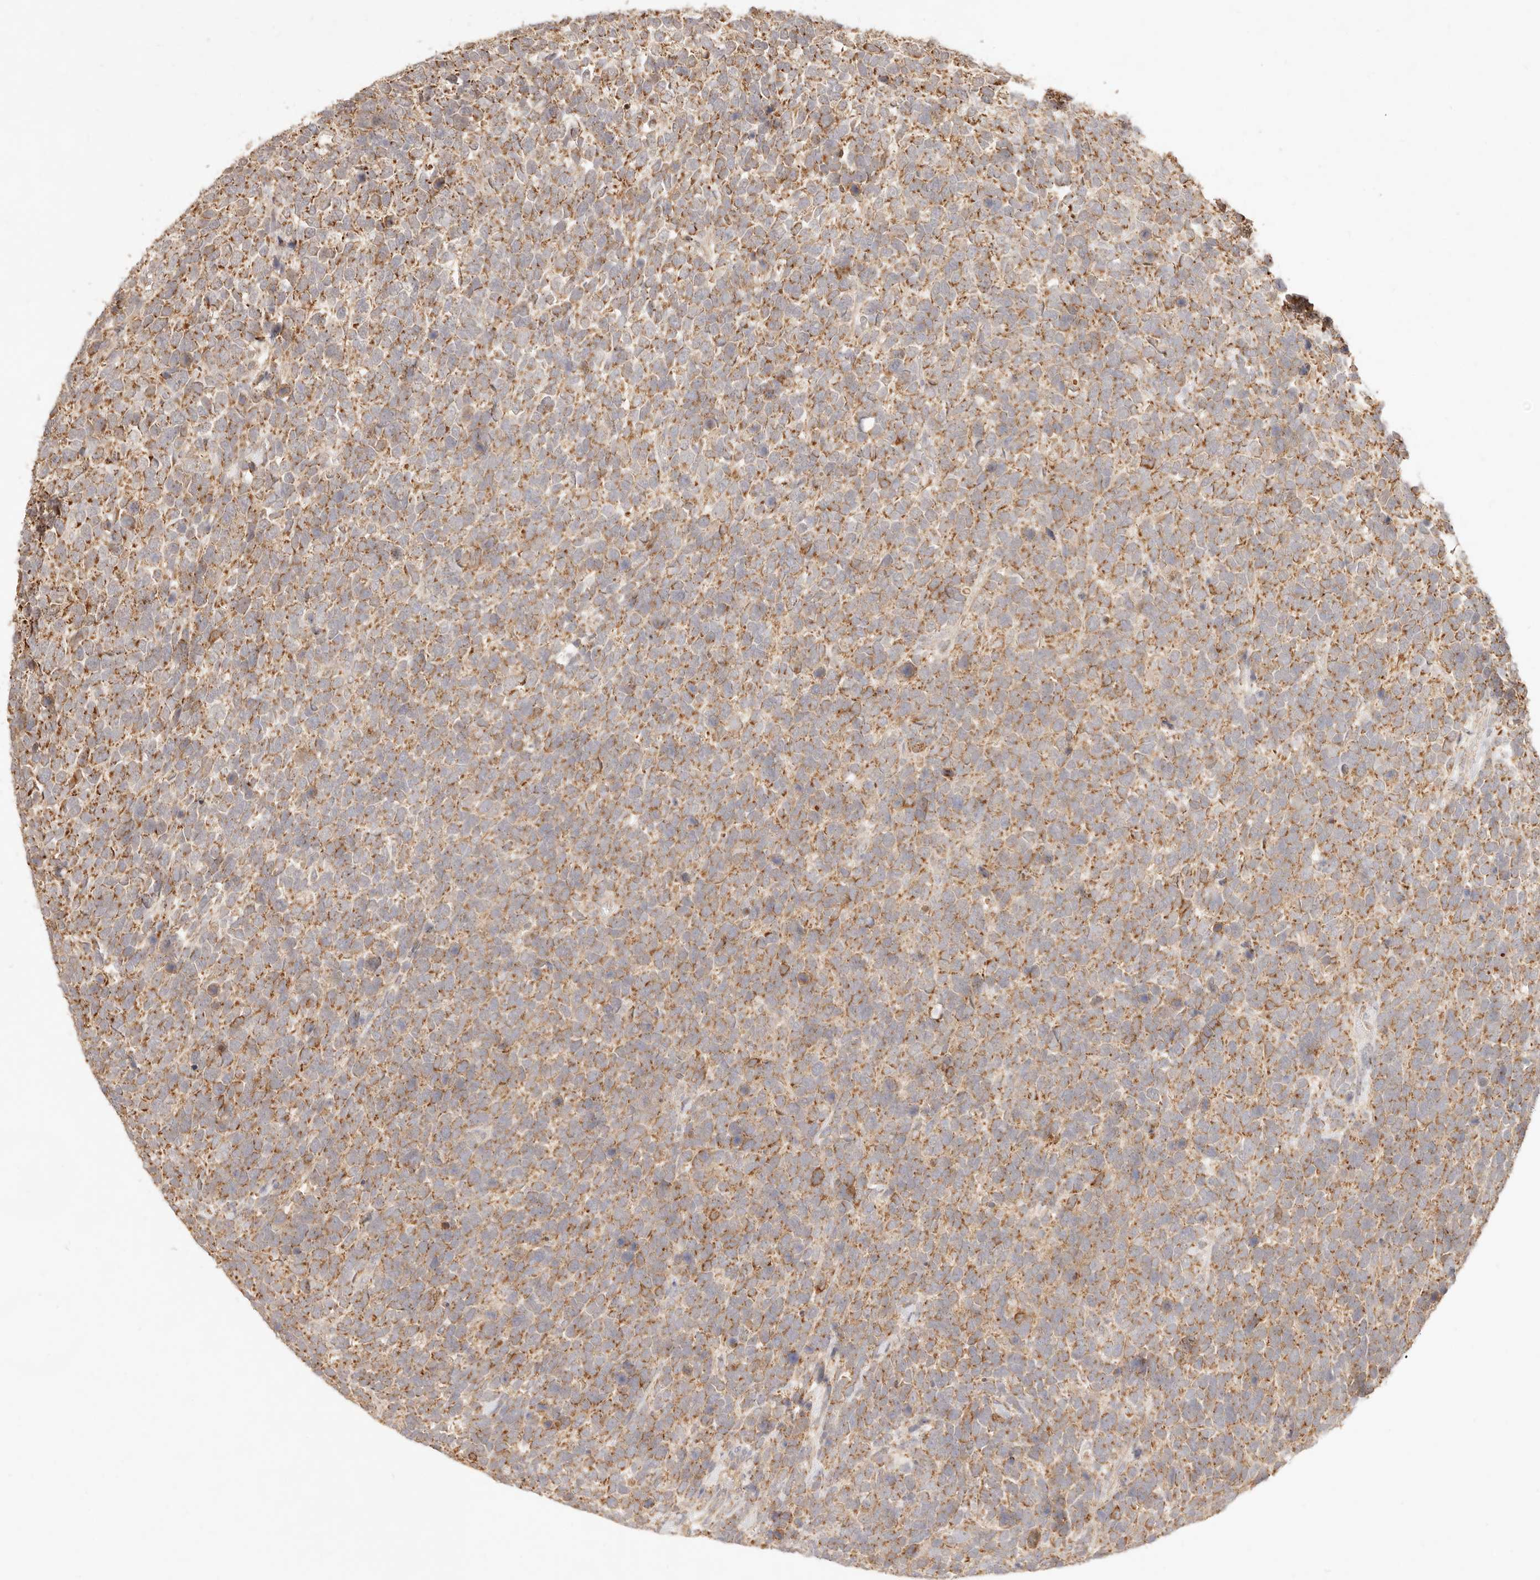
{"staining": {"intensity": "moderate", "quantity": ">75%", "location": "cytoplasmic/membranous"}, "tissue": "urothelial cancer", "cell_type": "Tumor cells", "image_type": "cancer", "snomed": [{"axis": "morphology", "description": "Urothelial carcinoma, High grade"}, {"axis": "topography", "description": "Urinary bladder"}], "caption": "This histopathology image reveals urothelial cancer stained with immunohistochemistry (IHC) to label a protein in brown. The cytoplasmic/membranous of tumor cells show moderate positivity for the protein. Nuclei are counter-stained blue.", "gene": "CPLANE2", "patient": {"sex": "female", "age": 82}}